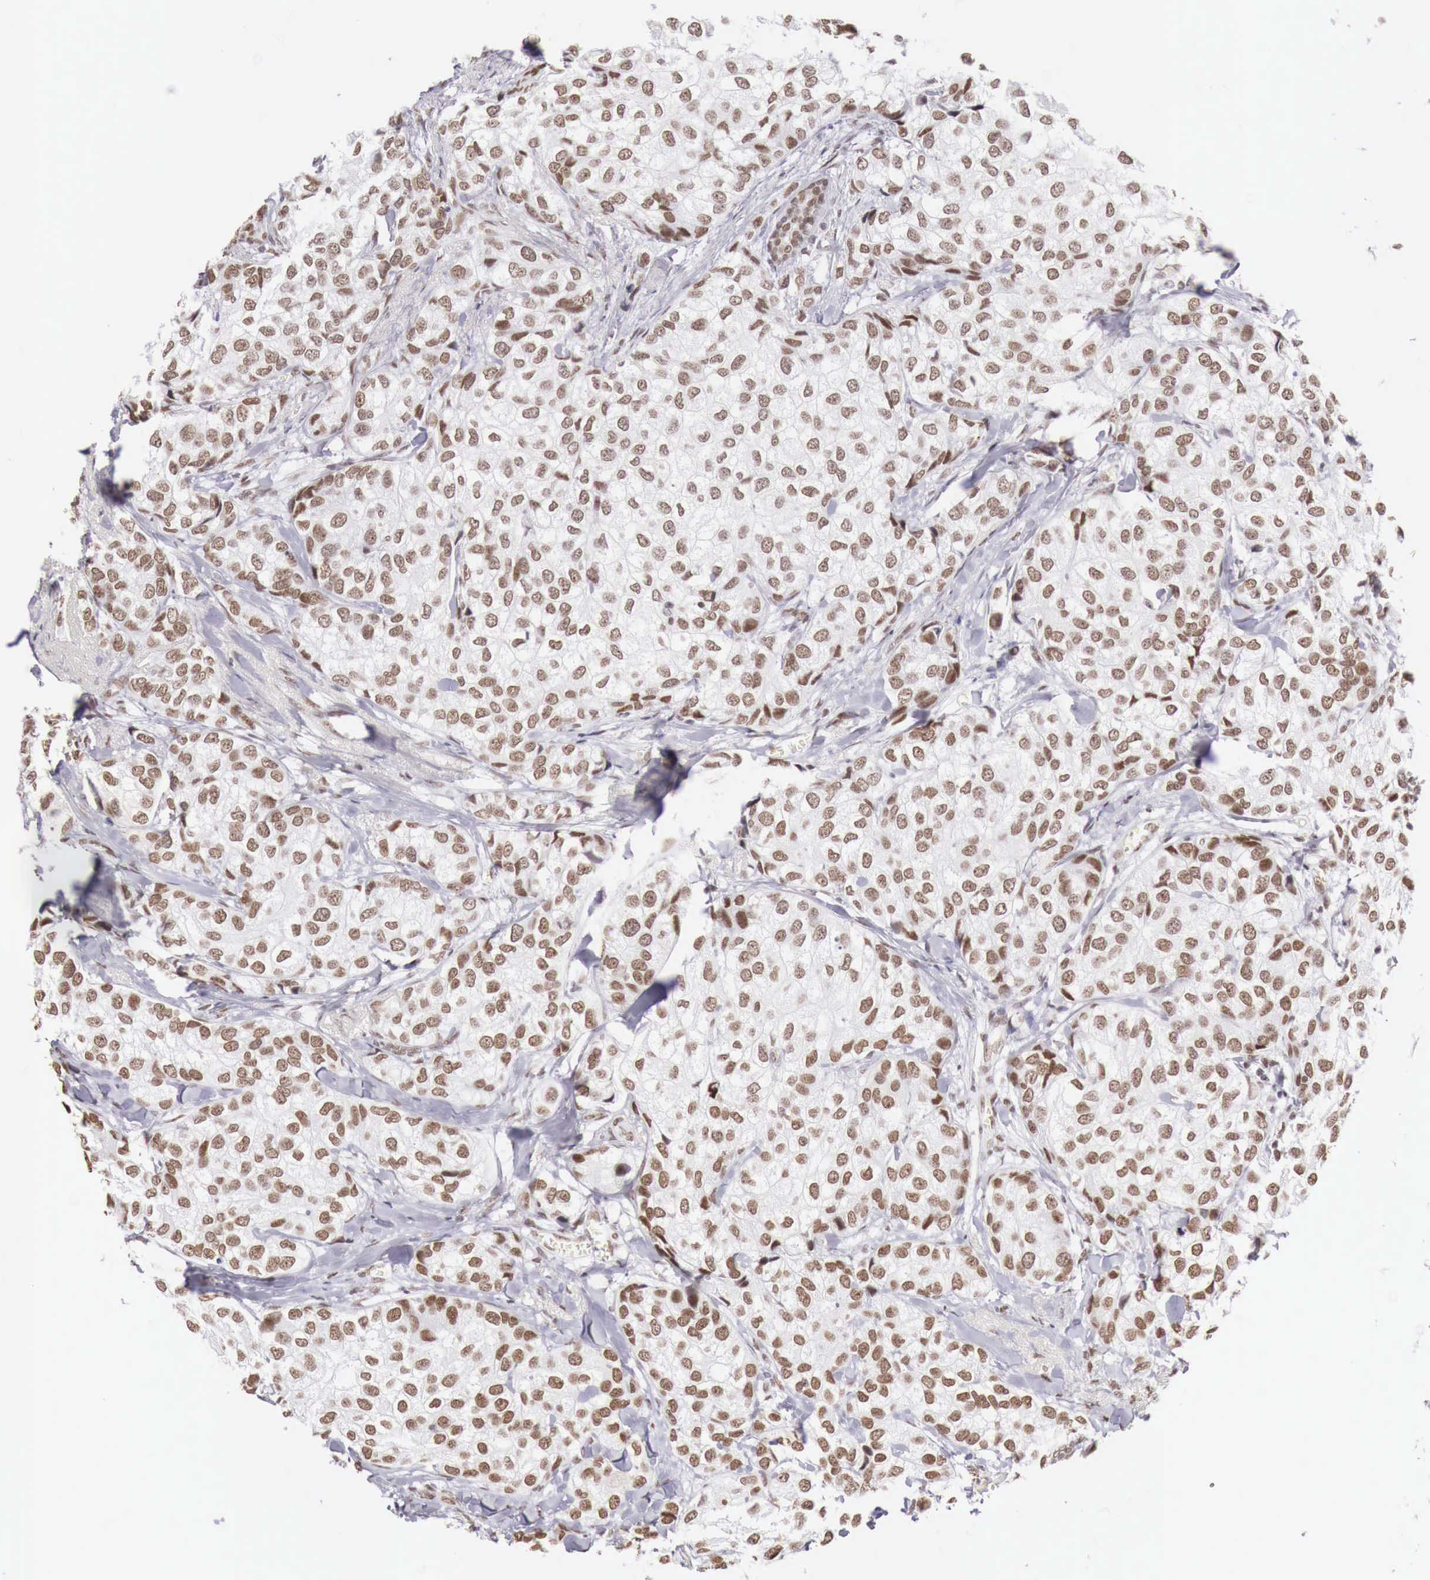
{"staining": {"intensity": "strong", "quantity": ">75%", "location": "nuclear"}, "tissue": "breast cancer", "cell_type": "Tumor cells", "image_type": "cancer", "snomed": [{"axis": "morphology", "description": "Duct carcinoma"}, {"axis": "topography", "description": "Breast"}], "caption": "DAB (3,3'-diaminobenzidine) immunohistochemical staining of human breast invasive ductal carcinoma displays strong nuclear protein positivity in about >75% of tumor cells.", "gene": "PHF14", "patient": {"sex": "female", "age": 68}}